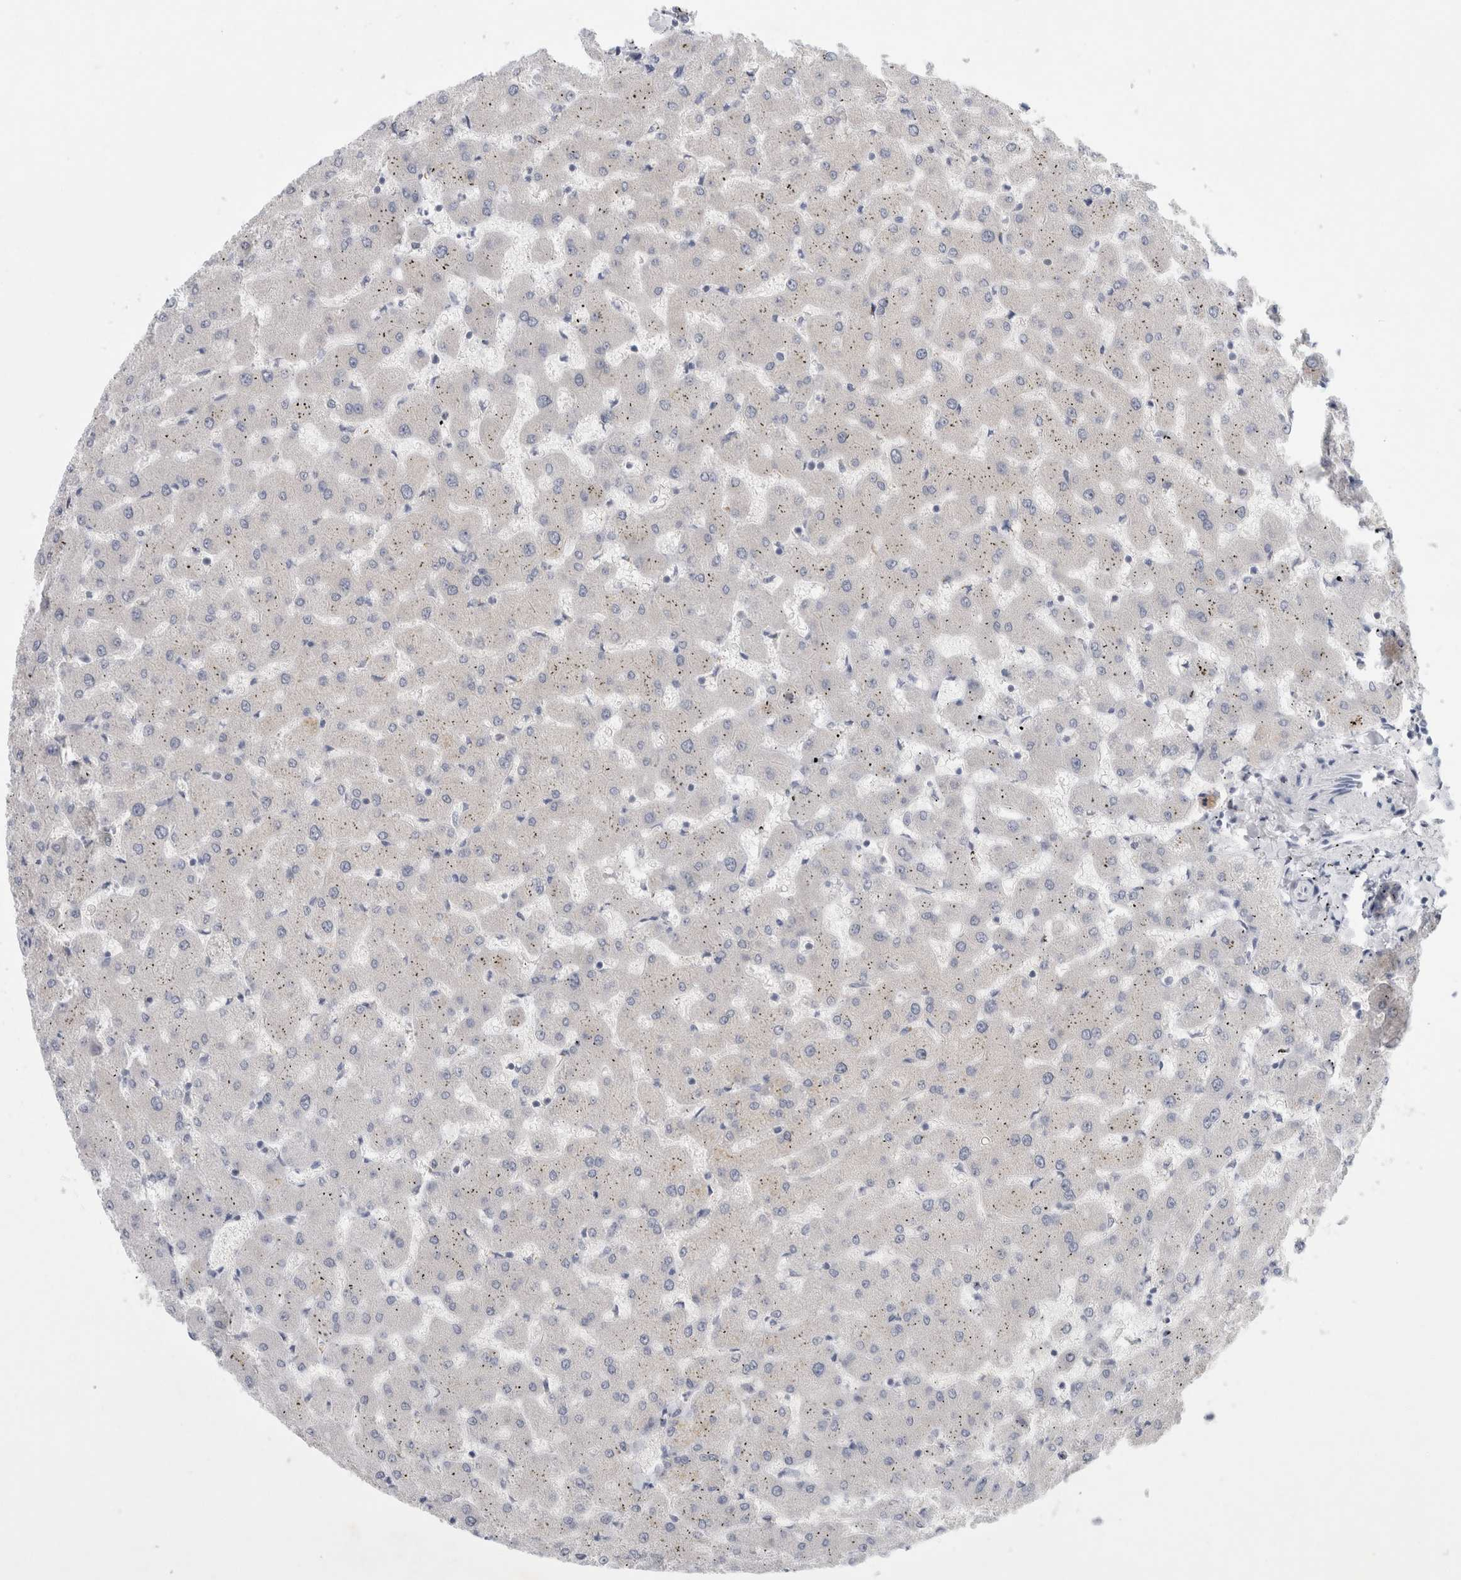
{"staining": {"intensity": "negative", "quantity": "none", "location": "none"}, "tissue": "liver", "cell_type": "Cholangiocytes", "image_type": "normal", "snomed": [{"axis": "morphology", "description": "Normal tissue, NOS"}, {"axis": "topography", "description": "Liver"}], "caption": "Protein analysis of unremarkable liver displays no significant staining in cholangiocytes. (DAB IHC, high magnification).", "gene": "NIPA1", "patient": {"sex": "female", "age": 63}}